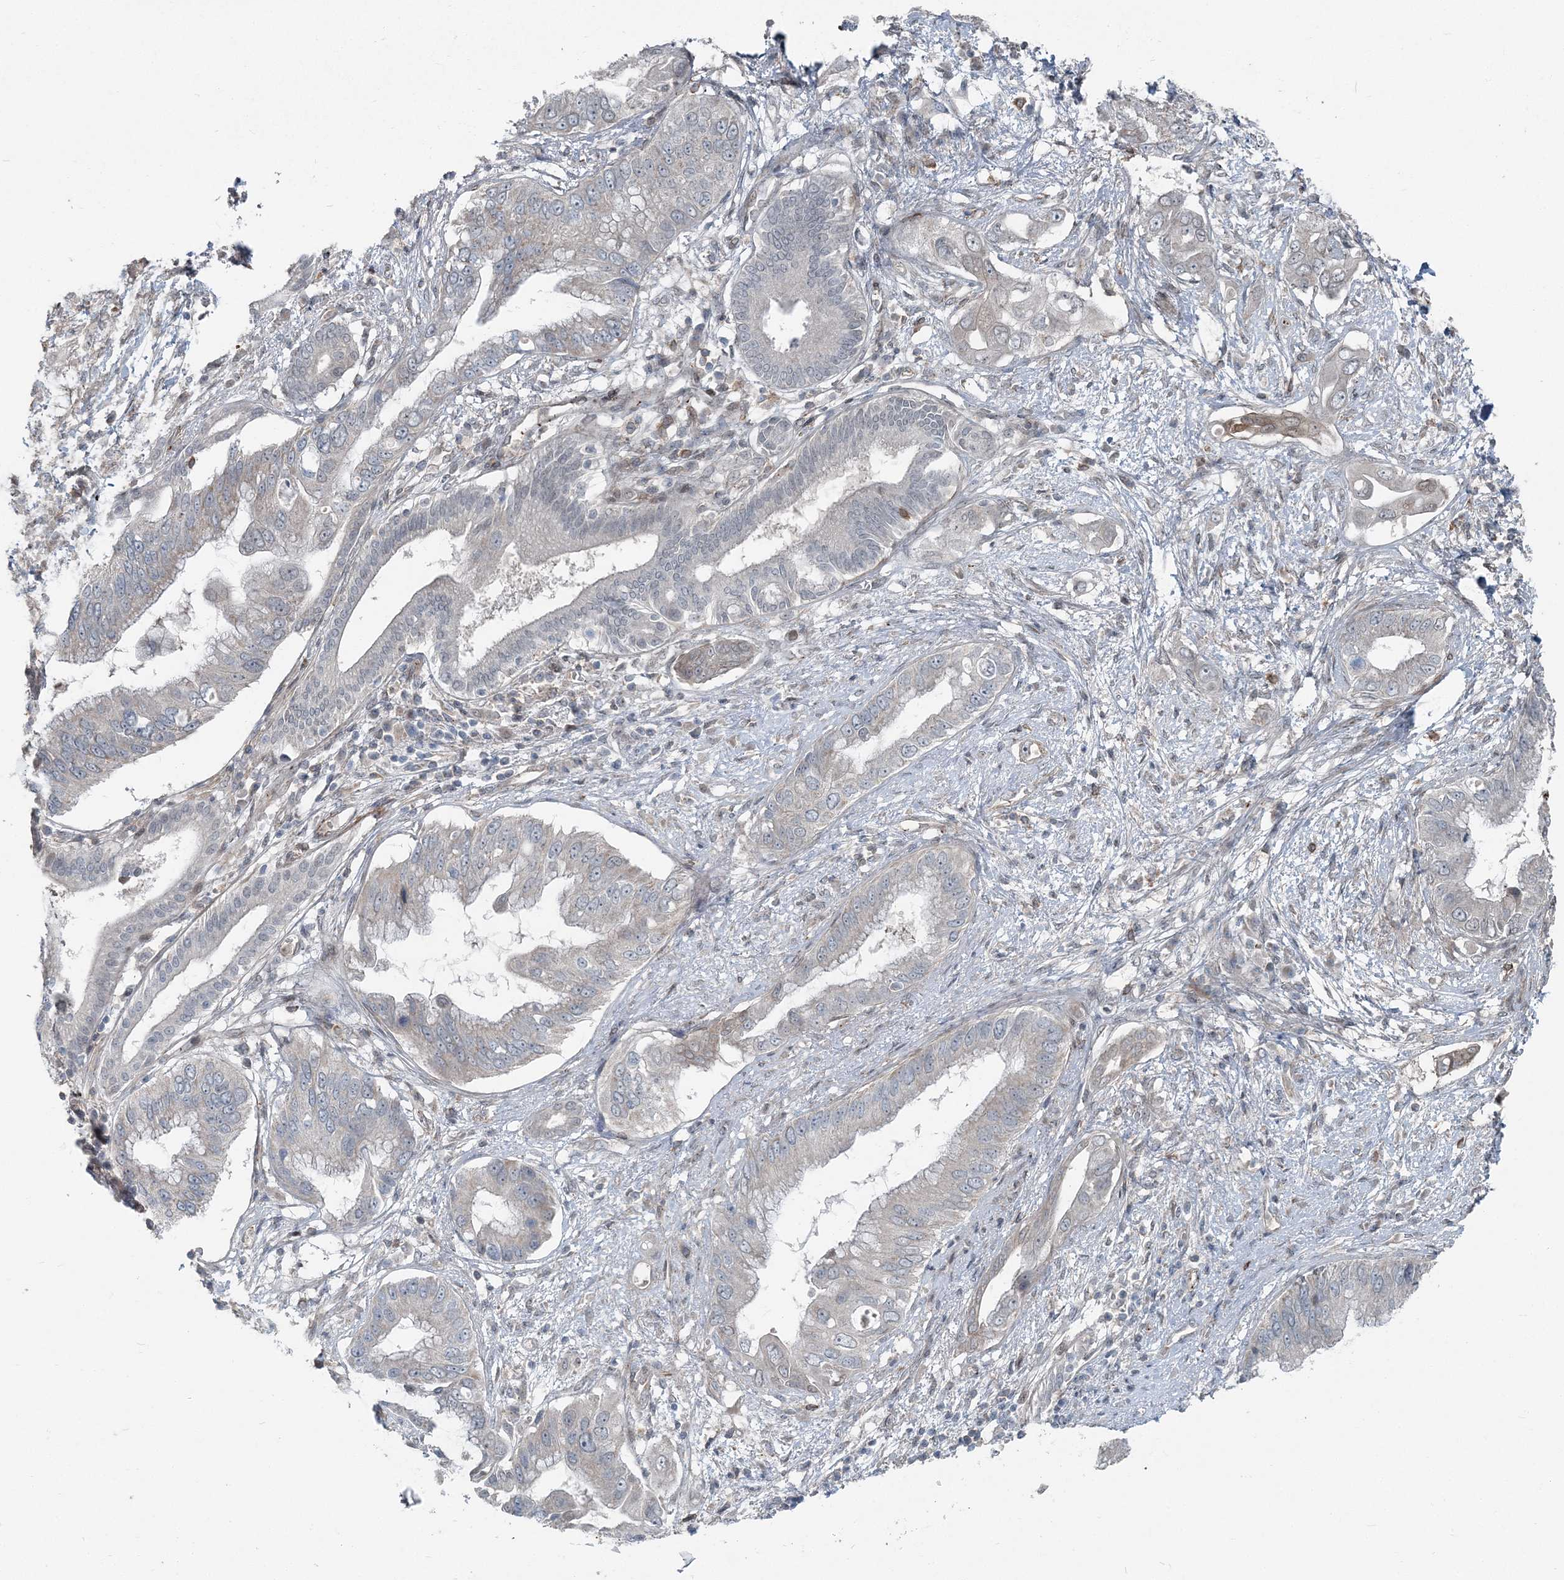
{"staining": {"intensity": "negative", "quantity": "none", "location": "none"}, "tissue": "pancreatic cancer", "cell_type": "Tumor cells", "image_type": "cancer", "snomed": [{"axis": "morphology", "description": "Inflammation, NOS"}, {"axis": "morphology", "description": "Adenocarcinoma, NOS"}, {"axis": "topography", "description": "Pancreas"}], "caption": "Immunohistochemical staining of adenocarcinoma (pancreatic) demonstrates no significant positivity in tumor cells.", "gene": "FBXL17", "patient": {"sex": "female", "age": 56}}